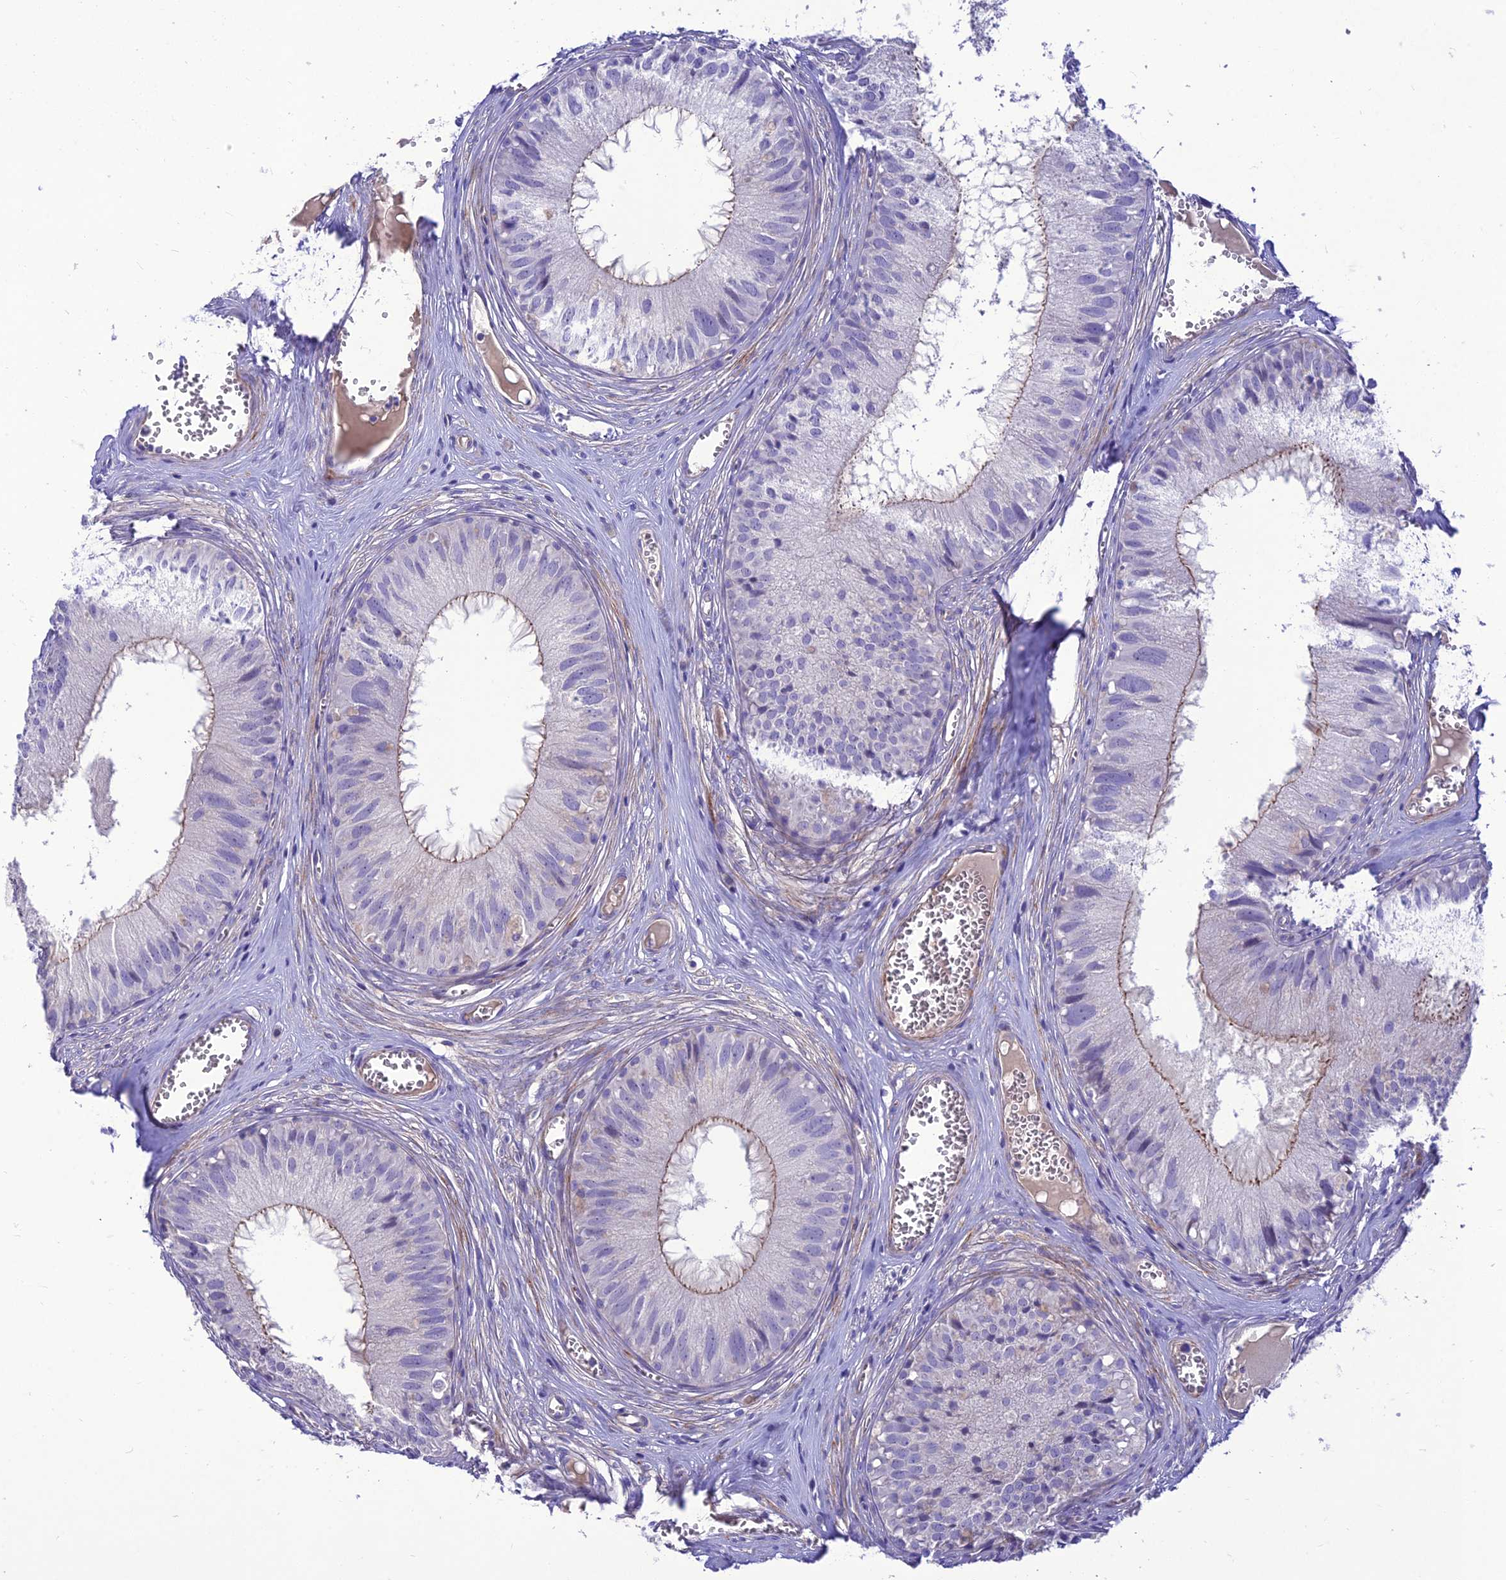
{"staining": {"intensity": "negative", "quantity": "none", "location": "none"}, "tissue": "epididymis", "cell_type": "Glandular cells", "image_type": "normal", "snomed": [{"axis": "morphology", "description": "Normal tissue, NOS"}, {"axis": "topography", "description": "Epididymis"}], "caption": "Immunohistochemistry histopathology image of unremarkable epididymis: human epididymis stained with DAB (3,3'-diaminobenzidine) exhibits no significant protein expression in glandular cells.", "gene": "TEKT3", "patient": {"sex": "male", "age": 36}}